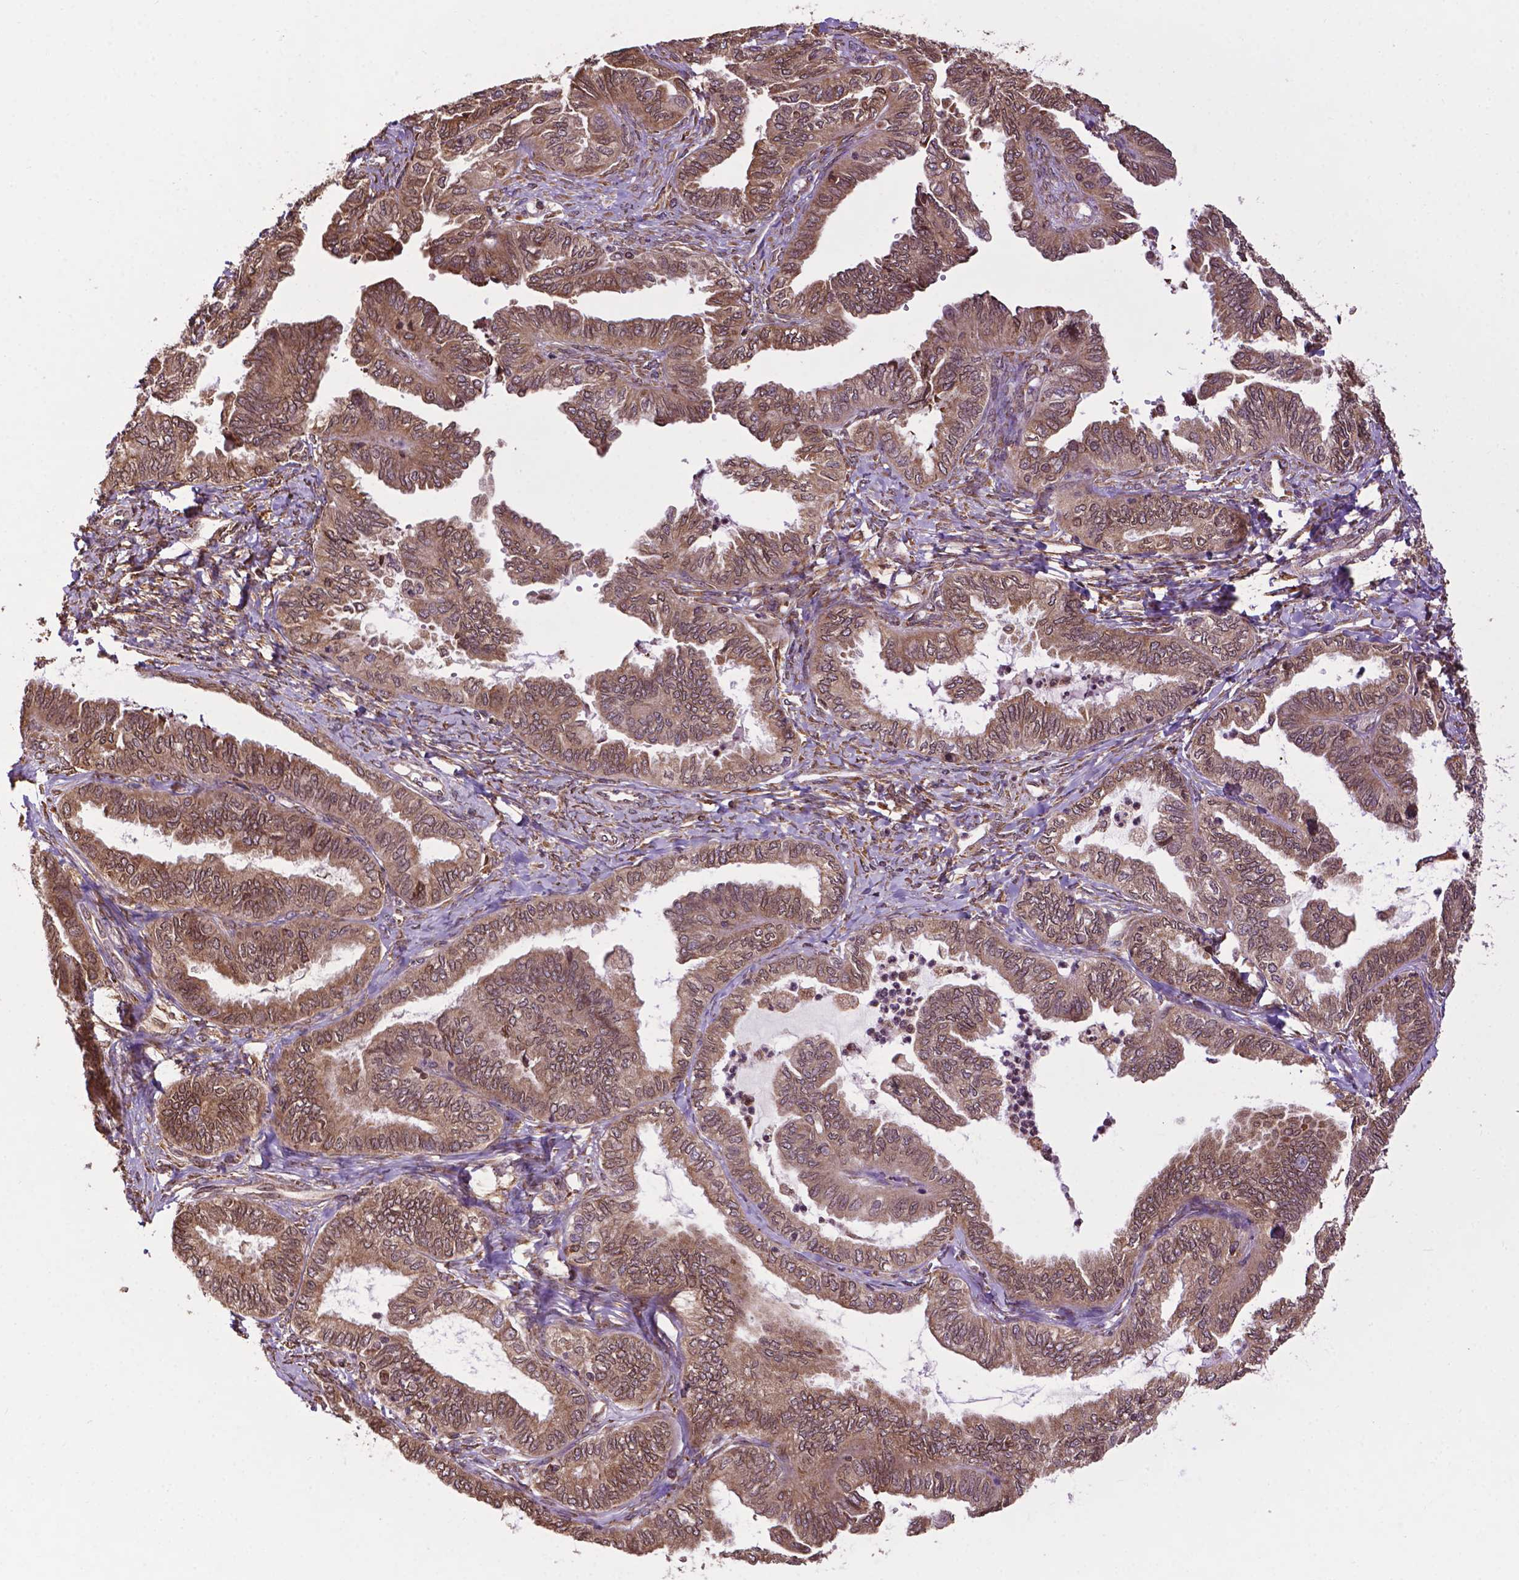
{"staining": {"intensity": "weak", "quantity": ">75%", "location": "cytoplasmic/membranous,nuclear"}, "tissue": "ovarian cancer", "cell_type": "Tumor cells", "image_type": "cancer", "snomed": [{"axis": "morphology", "description": "Carcinoma, endometroid"}, {"axis": "topography", "description": "Ovary"}], "caption": "Protein analysis of endometroid carcinoma (ovarian) tissue displays weak cytoplasmic/membranous and nuclear staining in approximately >75% of tumor cells.", "gene": "GANAB", "patient": {"sex": "female", "age": 70}}